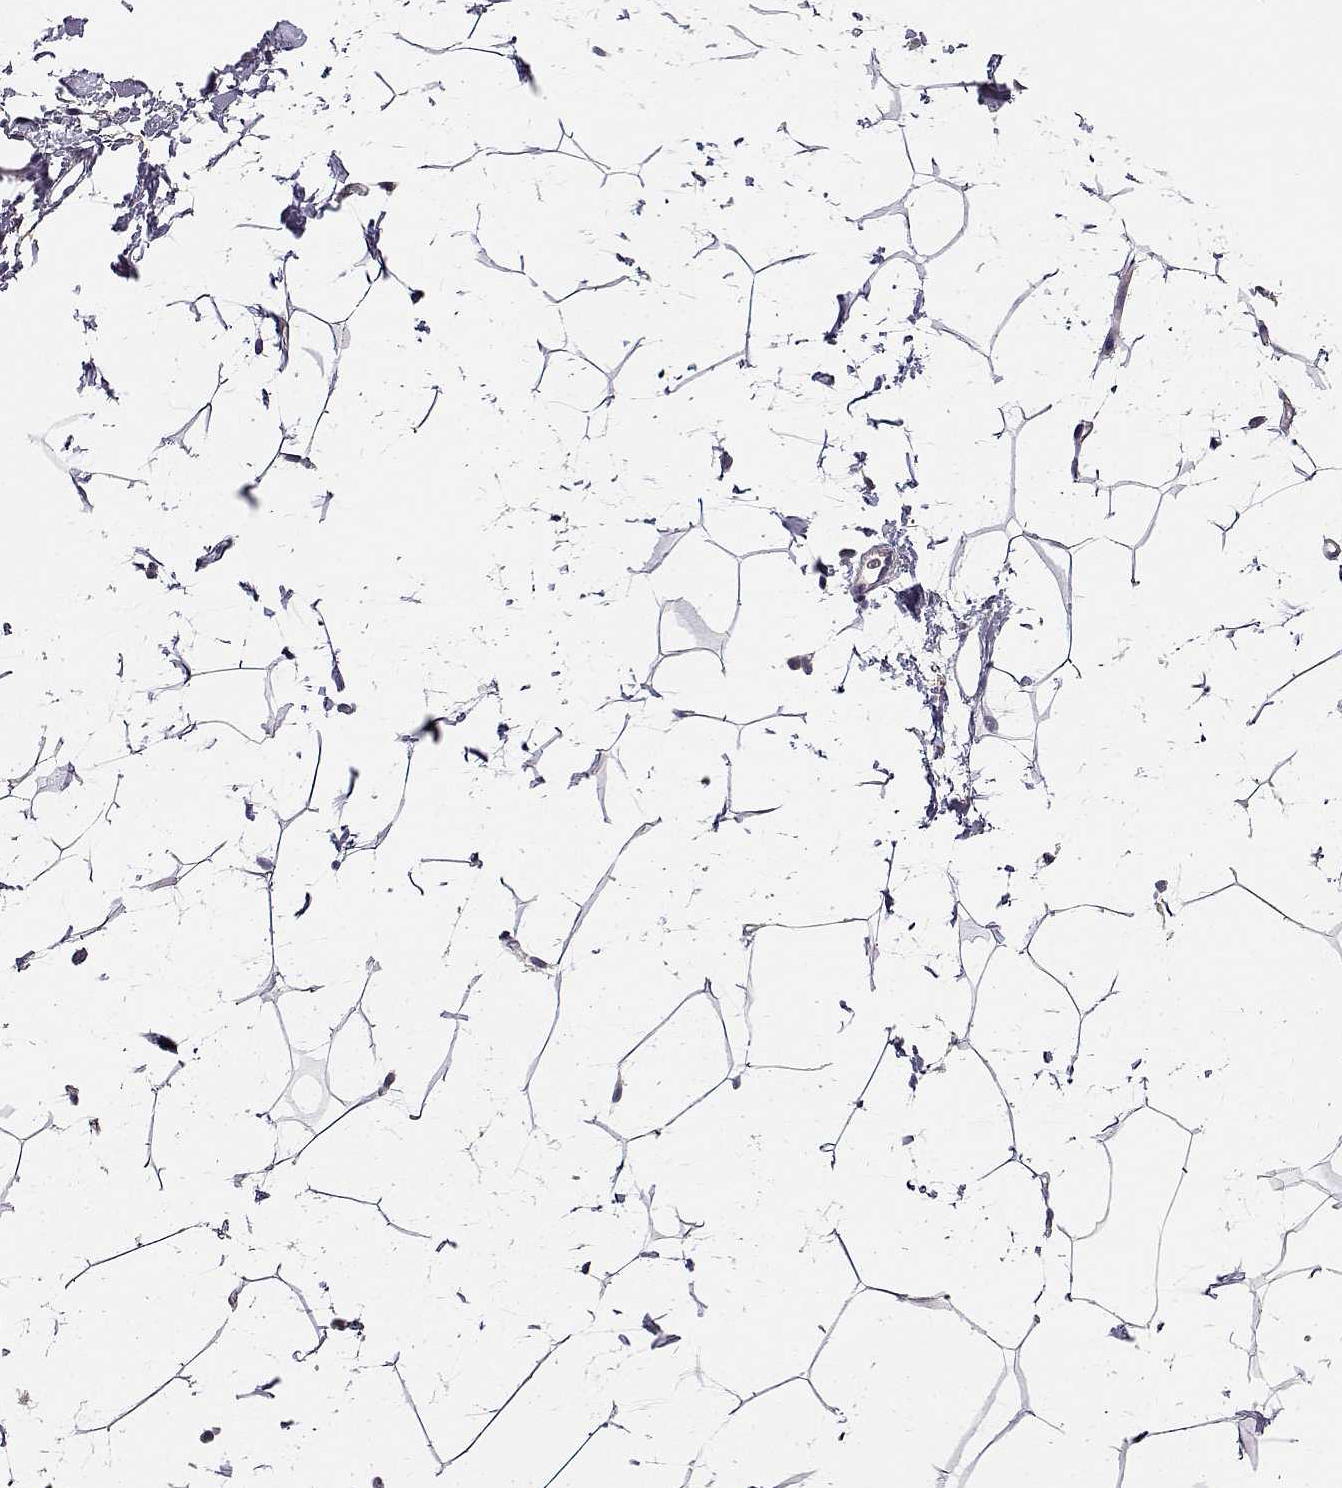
{"staining": {"intensity": "negative", "quantity": "none", "location": "none"}, "tissue": "breast", "cell_type": "Adipocytes", "image_type": "normal", "snomed": [{"axis": "morphology", "description": "Normal tissue, NOS"}, {"axis": "topography", "description": "Breast"}], "caption": "DAB (3,3'-diaminobenzidine) immunohistochemical staining of normal human breast exhibits no significant expression in adipocytes.", "gene": "TMEM145", "patient": {"sex": "female", "age": 32}}